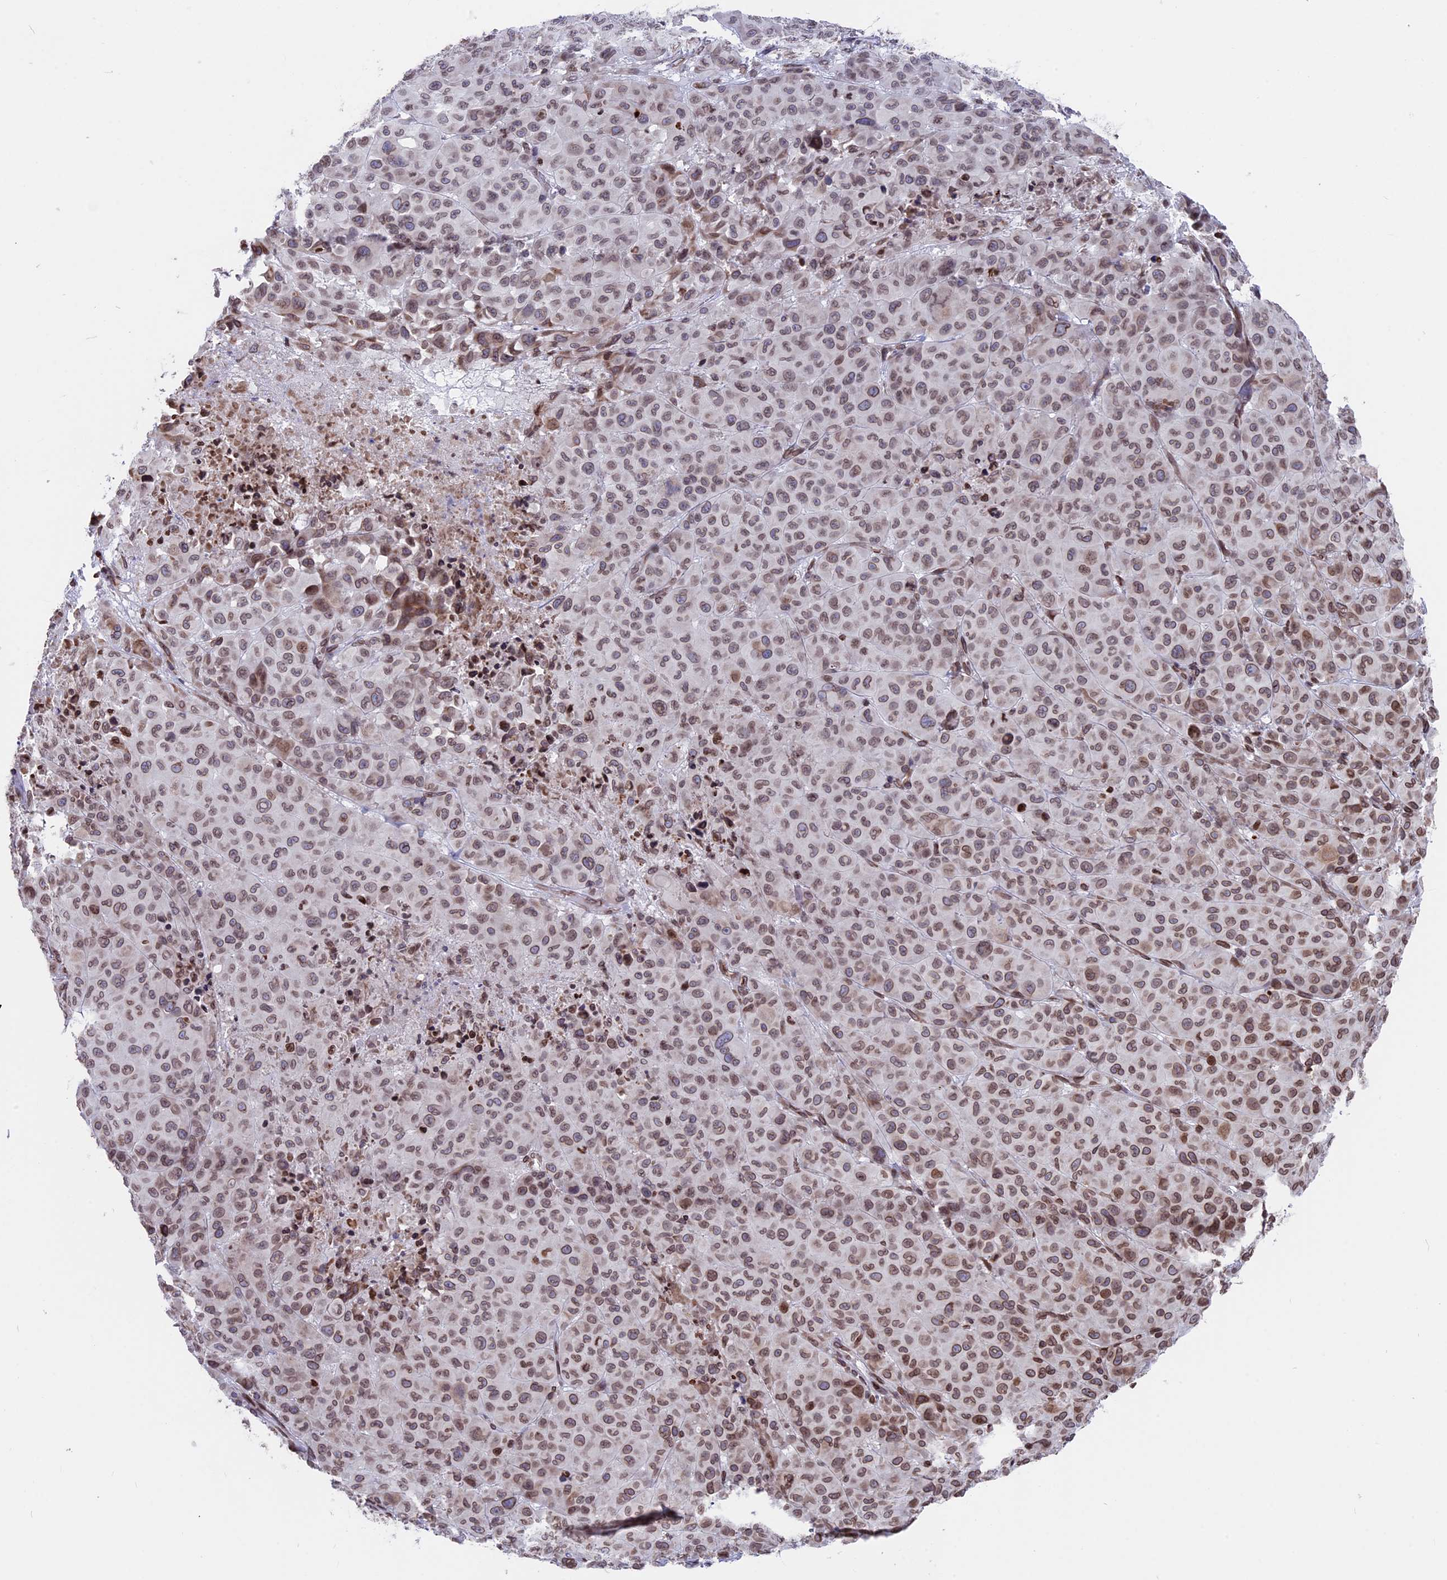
{"staining": {"intensity": "moderate", "quantity": ">75%", "location": "cytoplasmic/membranous,nuclear"}, "tissue": "melanoma", "cell_type": "Tumor cells", "image_type": "cancer", "snomed": [{"axis": "morphology", "description": "Malignant melanoma, NOS"}, {"axis": "topography", "description": "Skin"}], "caption": "Moderate cytoplasmic/membranous and nuclear staining is seen in about >75% of tumor cells in malignant melanoma.", "gene": "PTCHD4", "patient": {"sex": "male", "age": 73}}